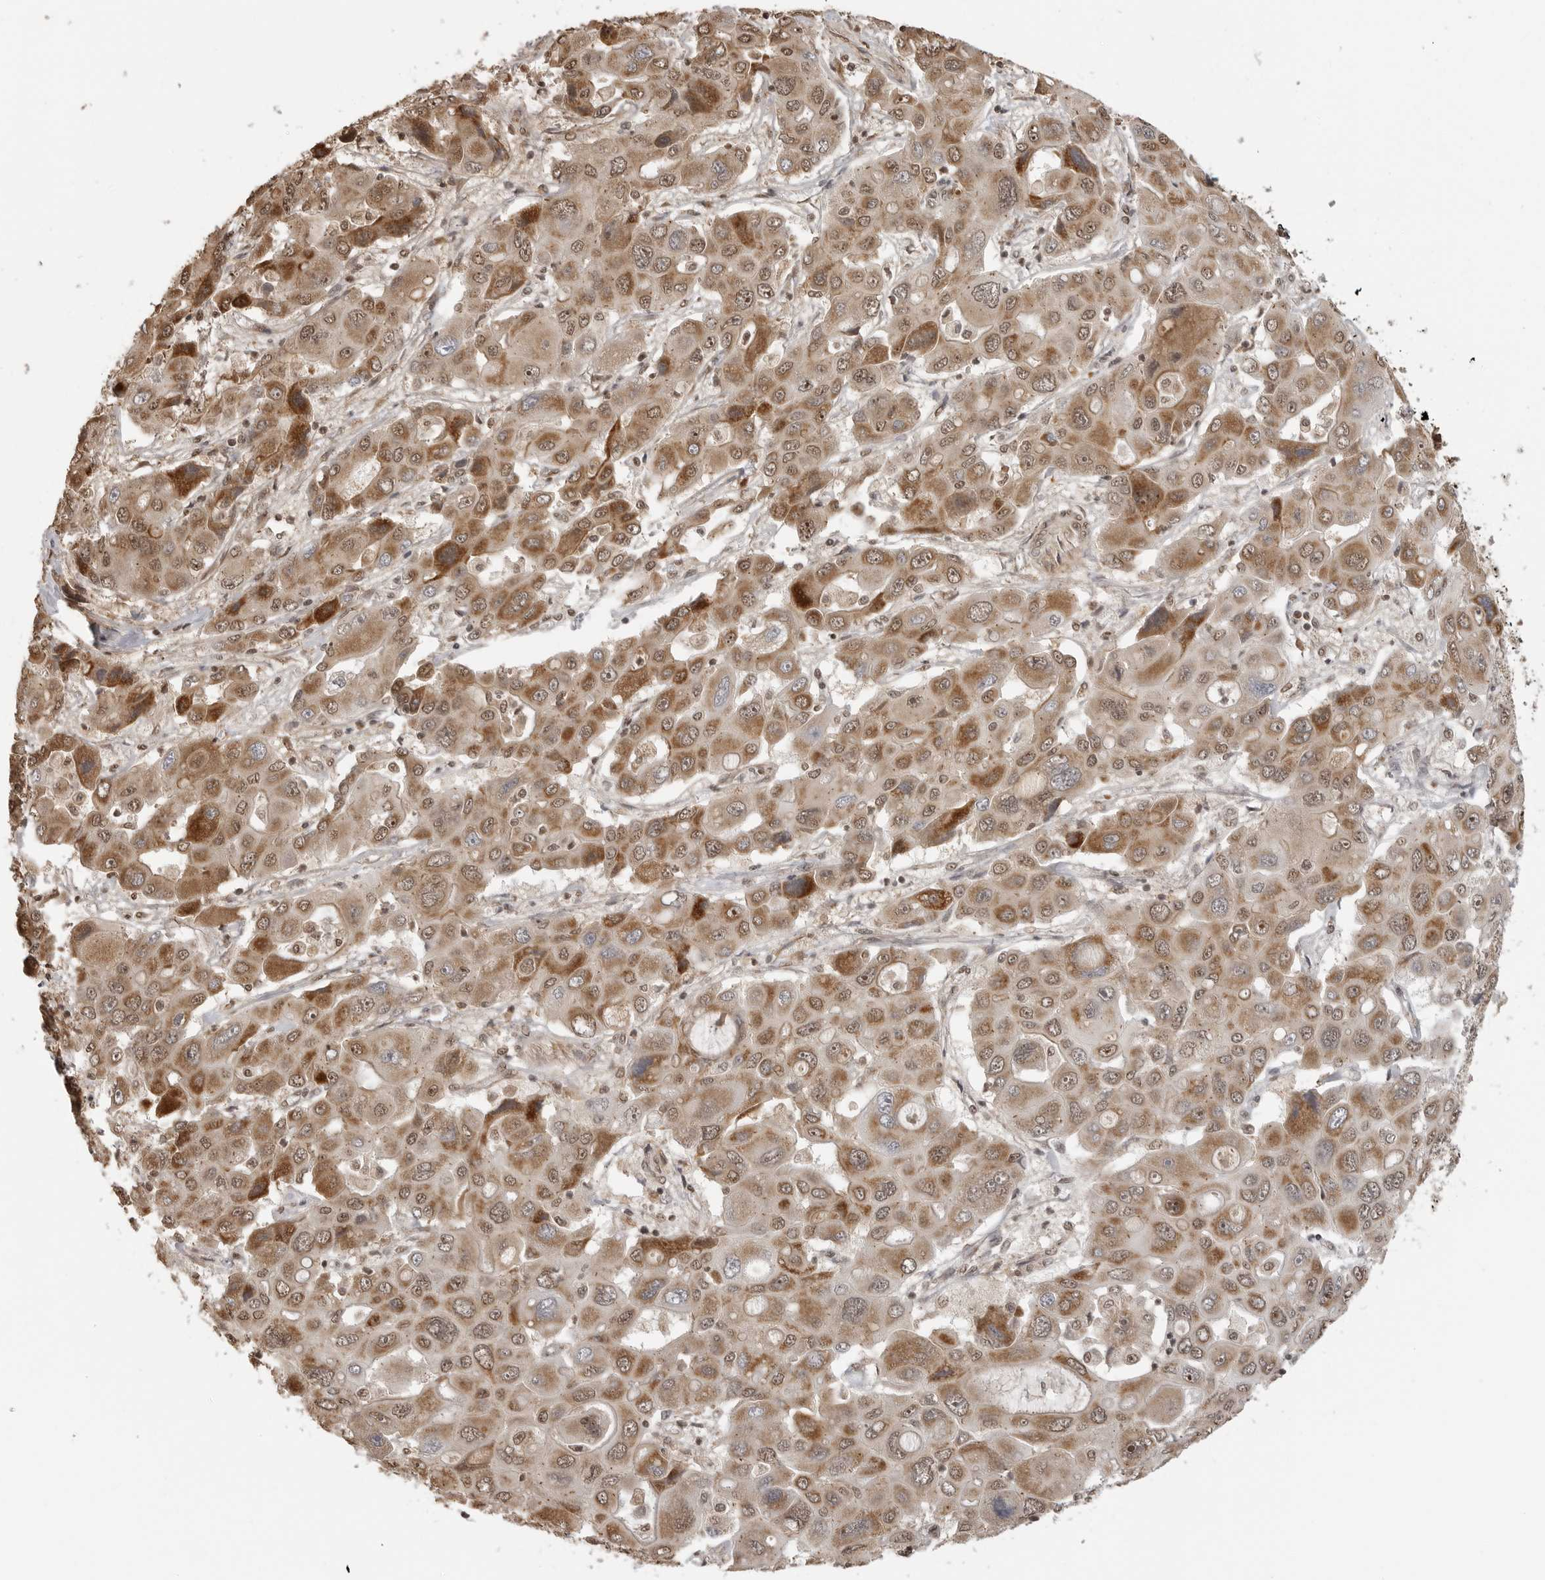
{"staining": {"intensity": "moderate", "quantity": ">75%", "location": "cytoplasmic/membranous,nuclear"}, "tissue": "liver cancer", "cell_type": "Tumor cells", "image_type": "cancer", "snomed": [{"axis": "morphology", "description": "Cholangiocarcinoma"}, {"axis": "topography", "description": "Liver"}], "caption": "This micrograph shows liver cancer (cholangiocarcinoma) stained with immunohistochemistry (IHC) to label a protein in brown. The cytoplasmic/membranous and nuclear of tumor cells show moderate positivity for the protein. Nuclei are counter-stained blue.", "gene": "CLOCK", "patient": {"sex": "male", "age": 67}}